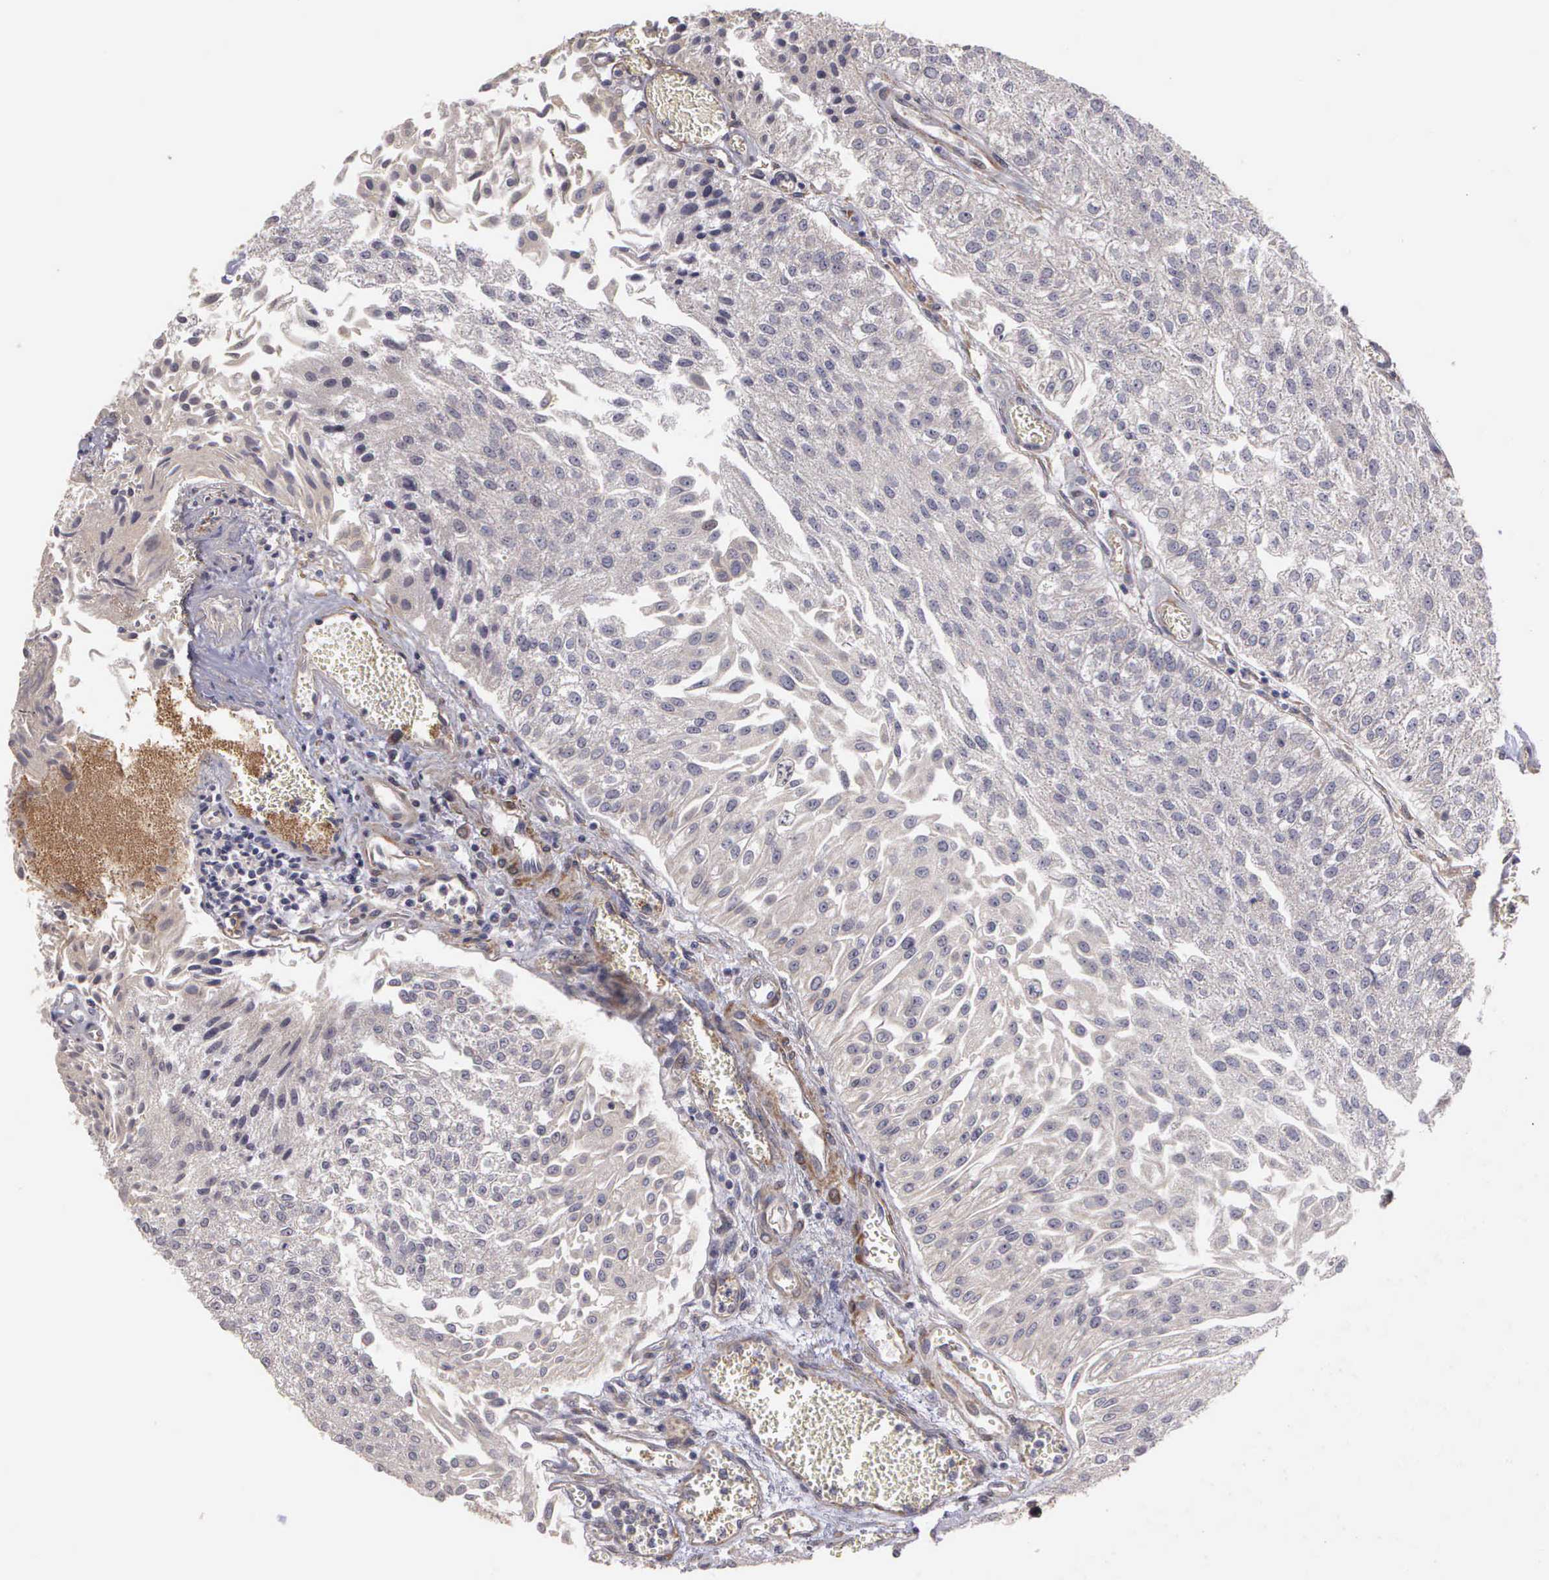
{"staining": {"intensity": "negative", "quantity": "none", "location": "none"}, "tissue": "urothelial cancer", "cell_type": "Tumor cells", "image_type": "cancer", "snomed": [{"axis": "morphology", "description": "Urothelial carcinoma, Low grade"}, {"axis": "topography", "description": "Urinary bladder"}], "caption": "Tumor cells are negative for brown protein staining in urothelial cancer. (DAB (3,3'-diaminobenzidine) immunohistochemistry with hematoxylin counter stain).", "gene": "RTL10", "patient": {"sex": "male", "age": 86}}